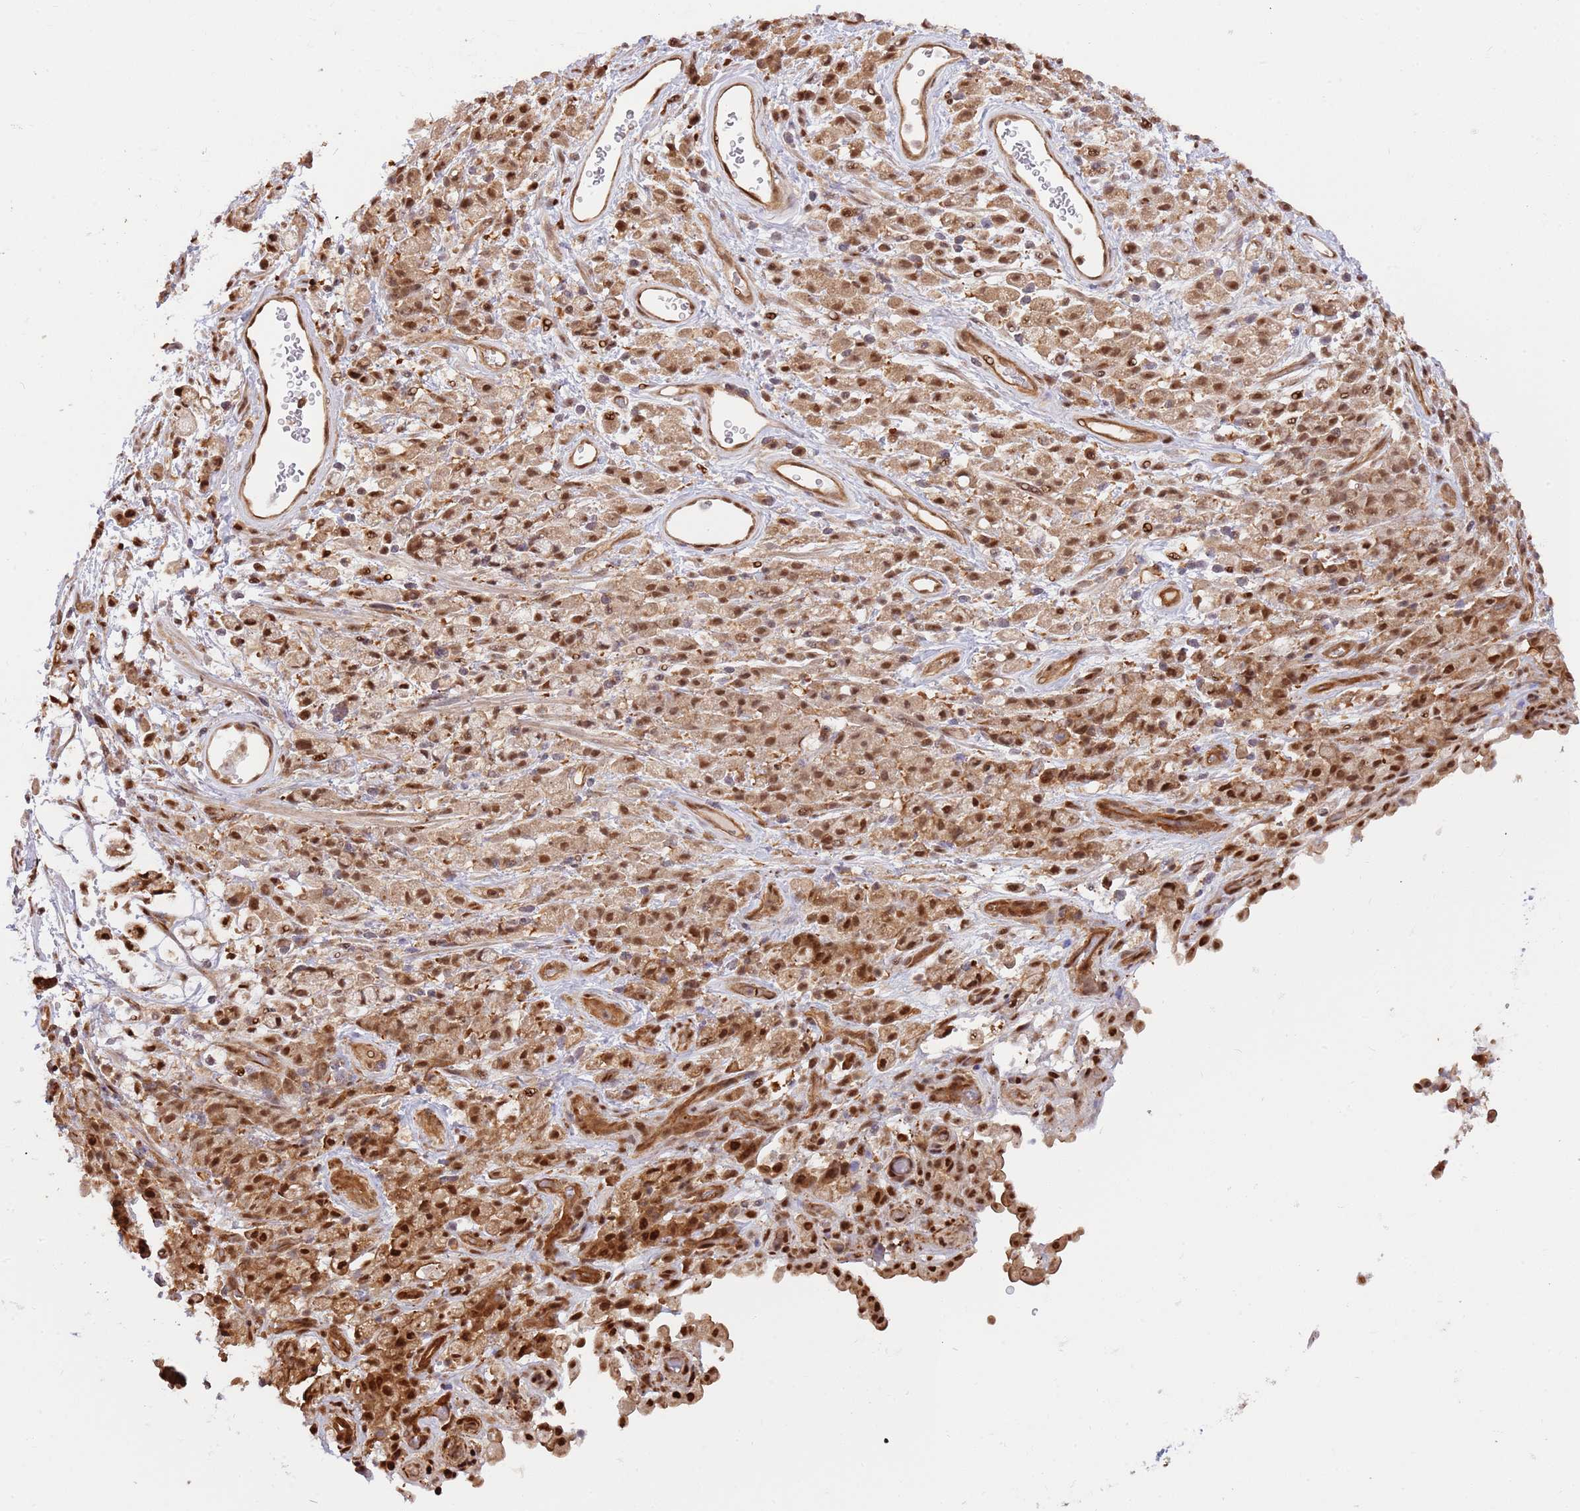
{"staining": {"intensity": "strong", "quantity": ">75%", "location": "cytoplasmic/membranous,nuclear"}, "tissue": "stomach cancer", "cell_type": "Tumor cells", "image_type": "cancer", "snomed": [{"axis": "morphology", "description": "Adenocarcinoma, NOS"}, {"axis": "topography", "description": "Stomach"}], "caption": "A brown stain shows strong cytoplasmic/membranous and nuclear positivity of a protein in human adenocarcinoma (stomach) tumor cells.", "gene": "PLSCR5", "patient": {"sex": "female", "age": 60}}